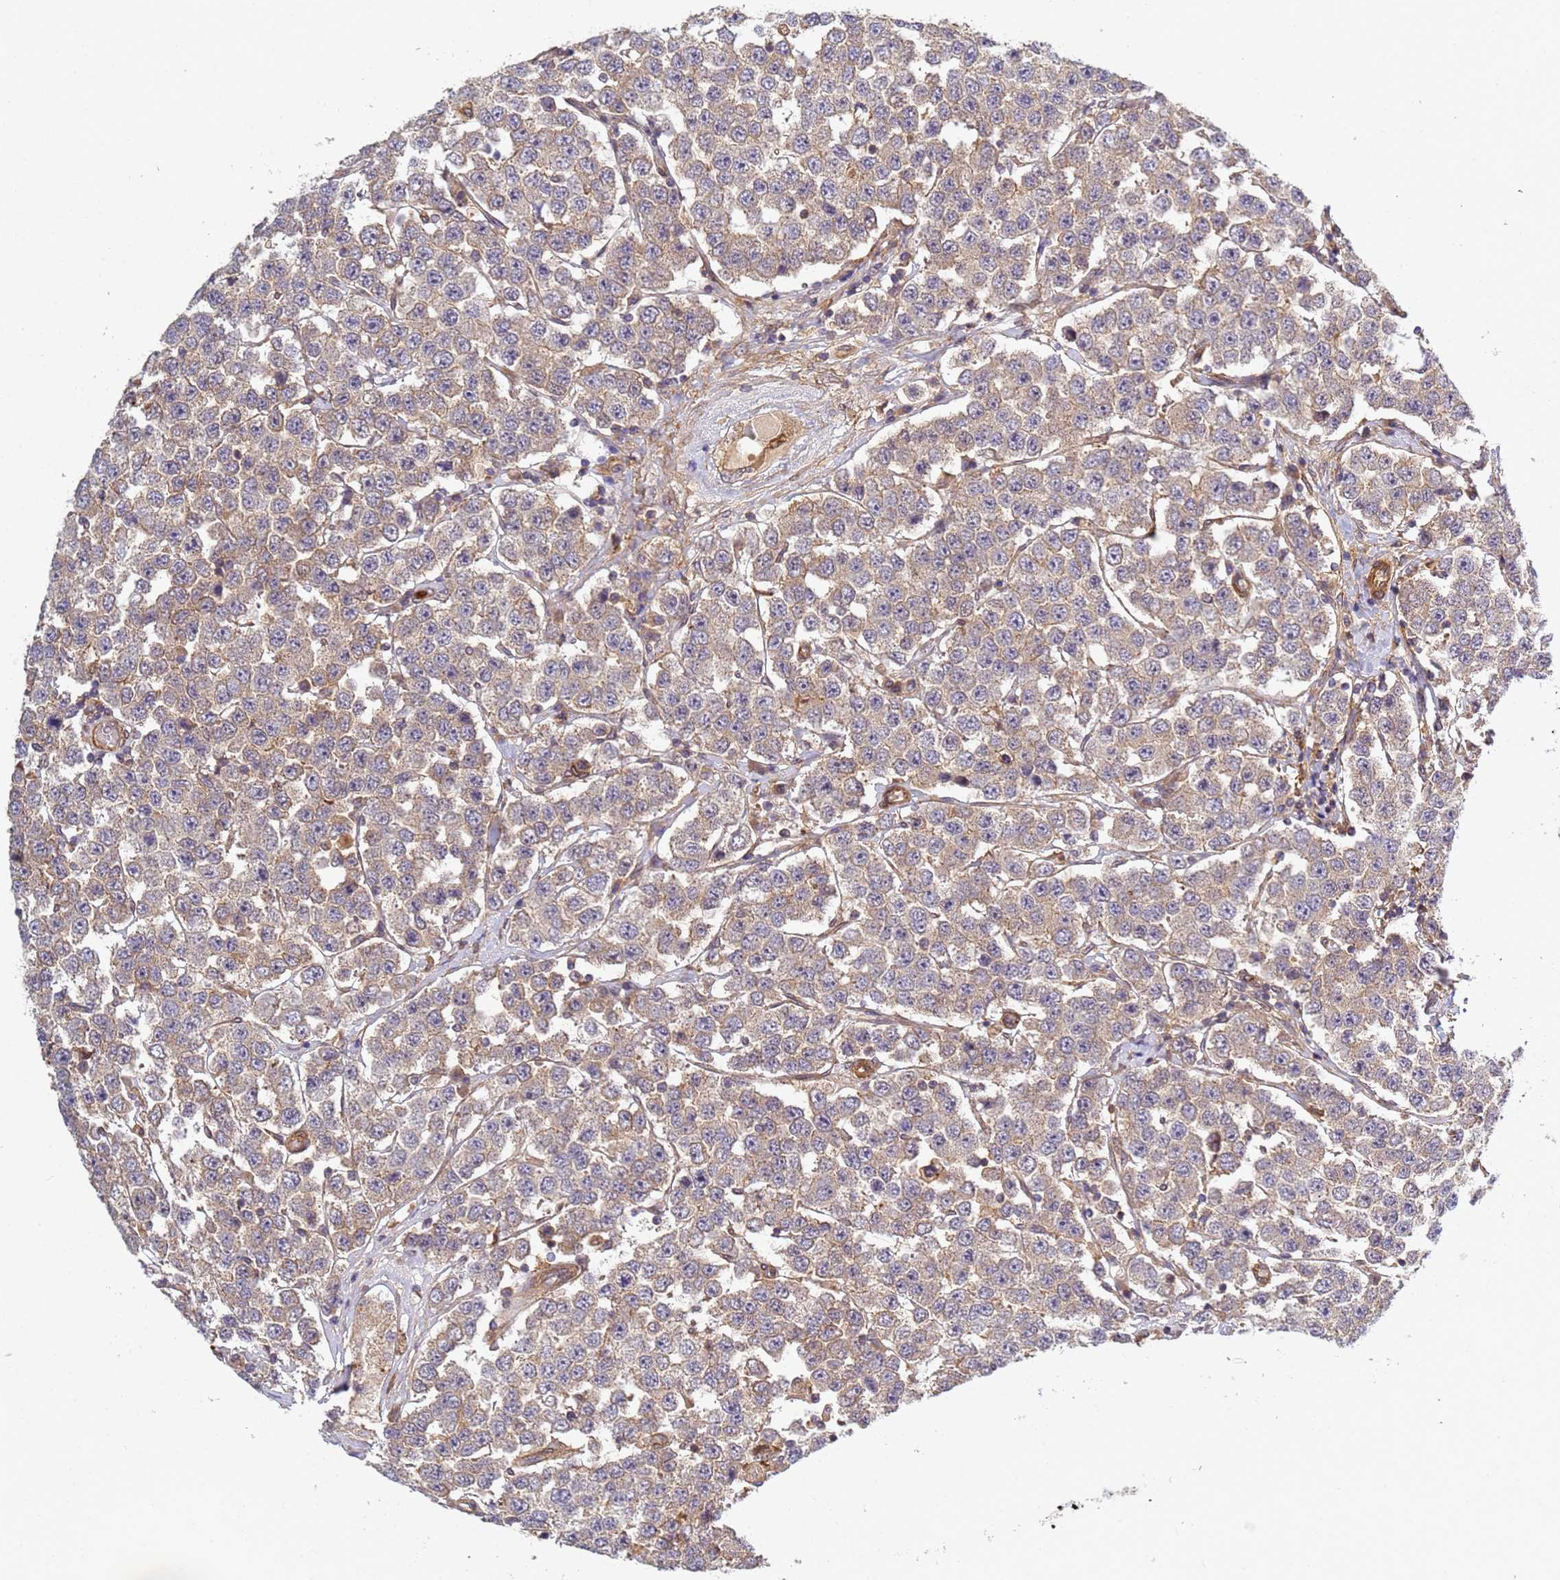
{"staining": {"intensity": "weak", "quantity": ">75%", "location": "cytoplasmic/membranous"}, "tissue": "testis cancer", "cell_type": "Tumor cells", "image_type": "cancer", "snomed": [{"axis": "morphology", "description": "Seminoma, NOS"}, {"axis": "topography", "description": "Testis"}], "caption": "This is a micrograph of IHC staining of testis seminoma, which shows weak expression in the cytoplasmic/membranous of tumor cells.", "gene": "C8orf34", "patient": {"sex": "male", "age": 28}}